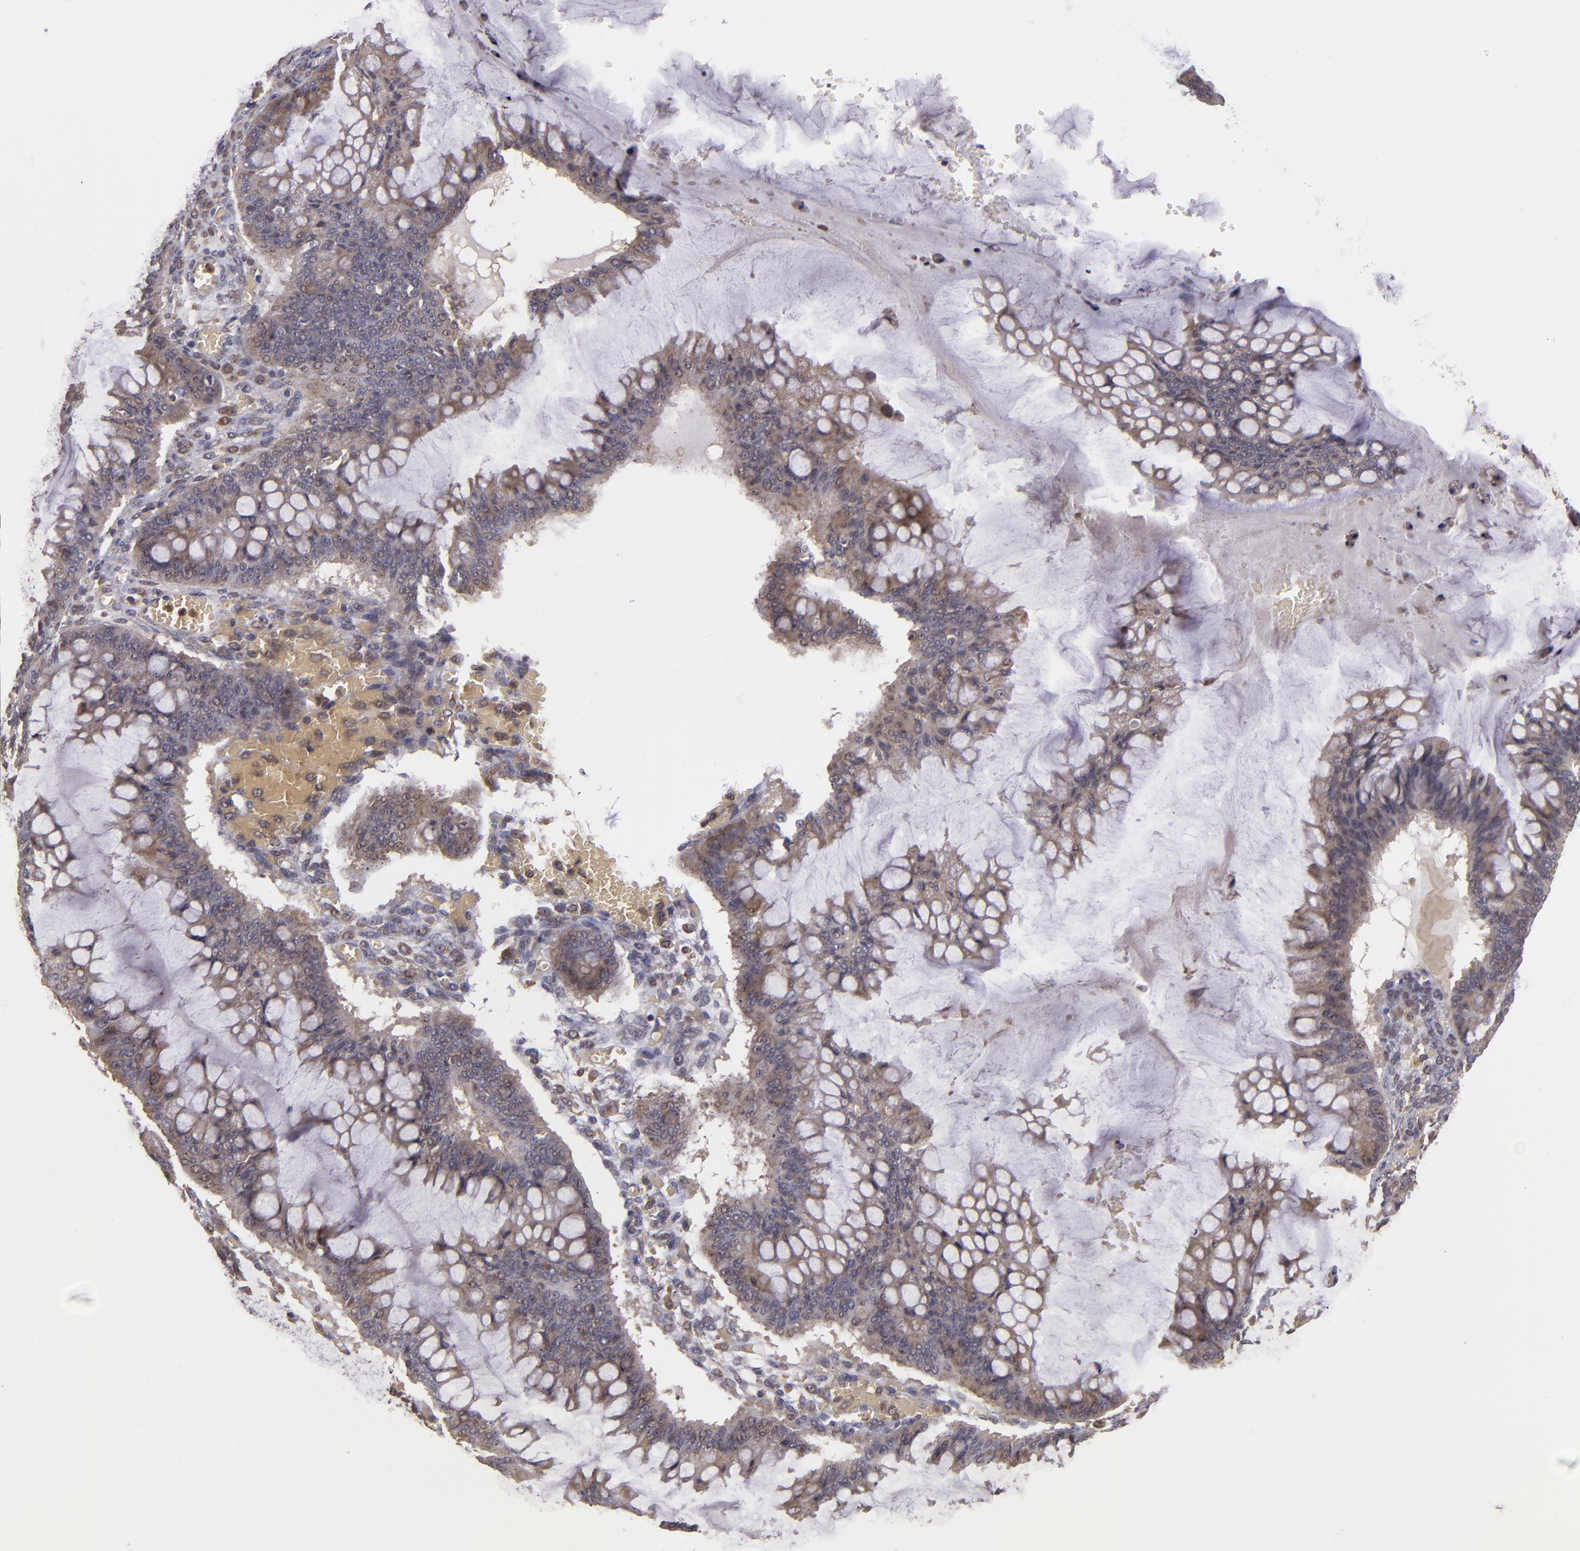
{"staining": {"intensity": "weak", "quantity": ">75%", "location": "cytoplasmic/membranous"}, "tissue": "ovarian cancer", "cell_type": "Tumor cells", "image_type": "cancer", "snomed": [{"axis": "morphology", "description": "Cystadenocarcinoma, mucinous, NOS"}, {"axis": "topography", "description": "Ovary"}], "caption": "Human ovarian cancer (mucinous cystadenocarcinoma) stained with a protein marker reveals weak staining in tumor cells.", "gene": "FHIT", "patient": {"sex": "female", "age": 73}}